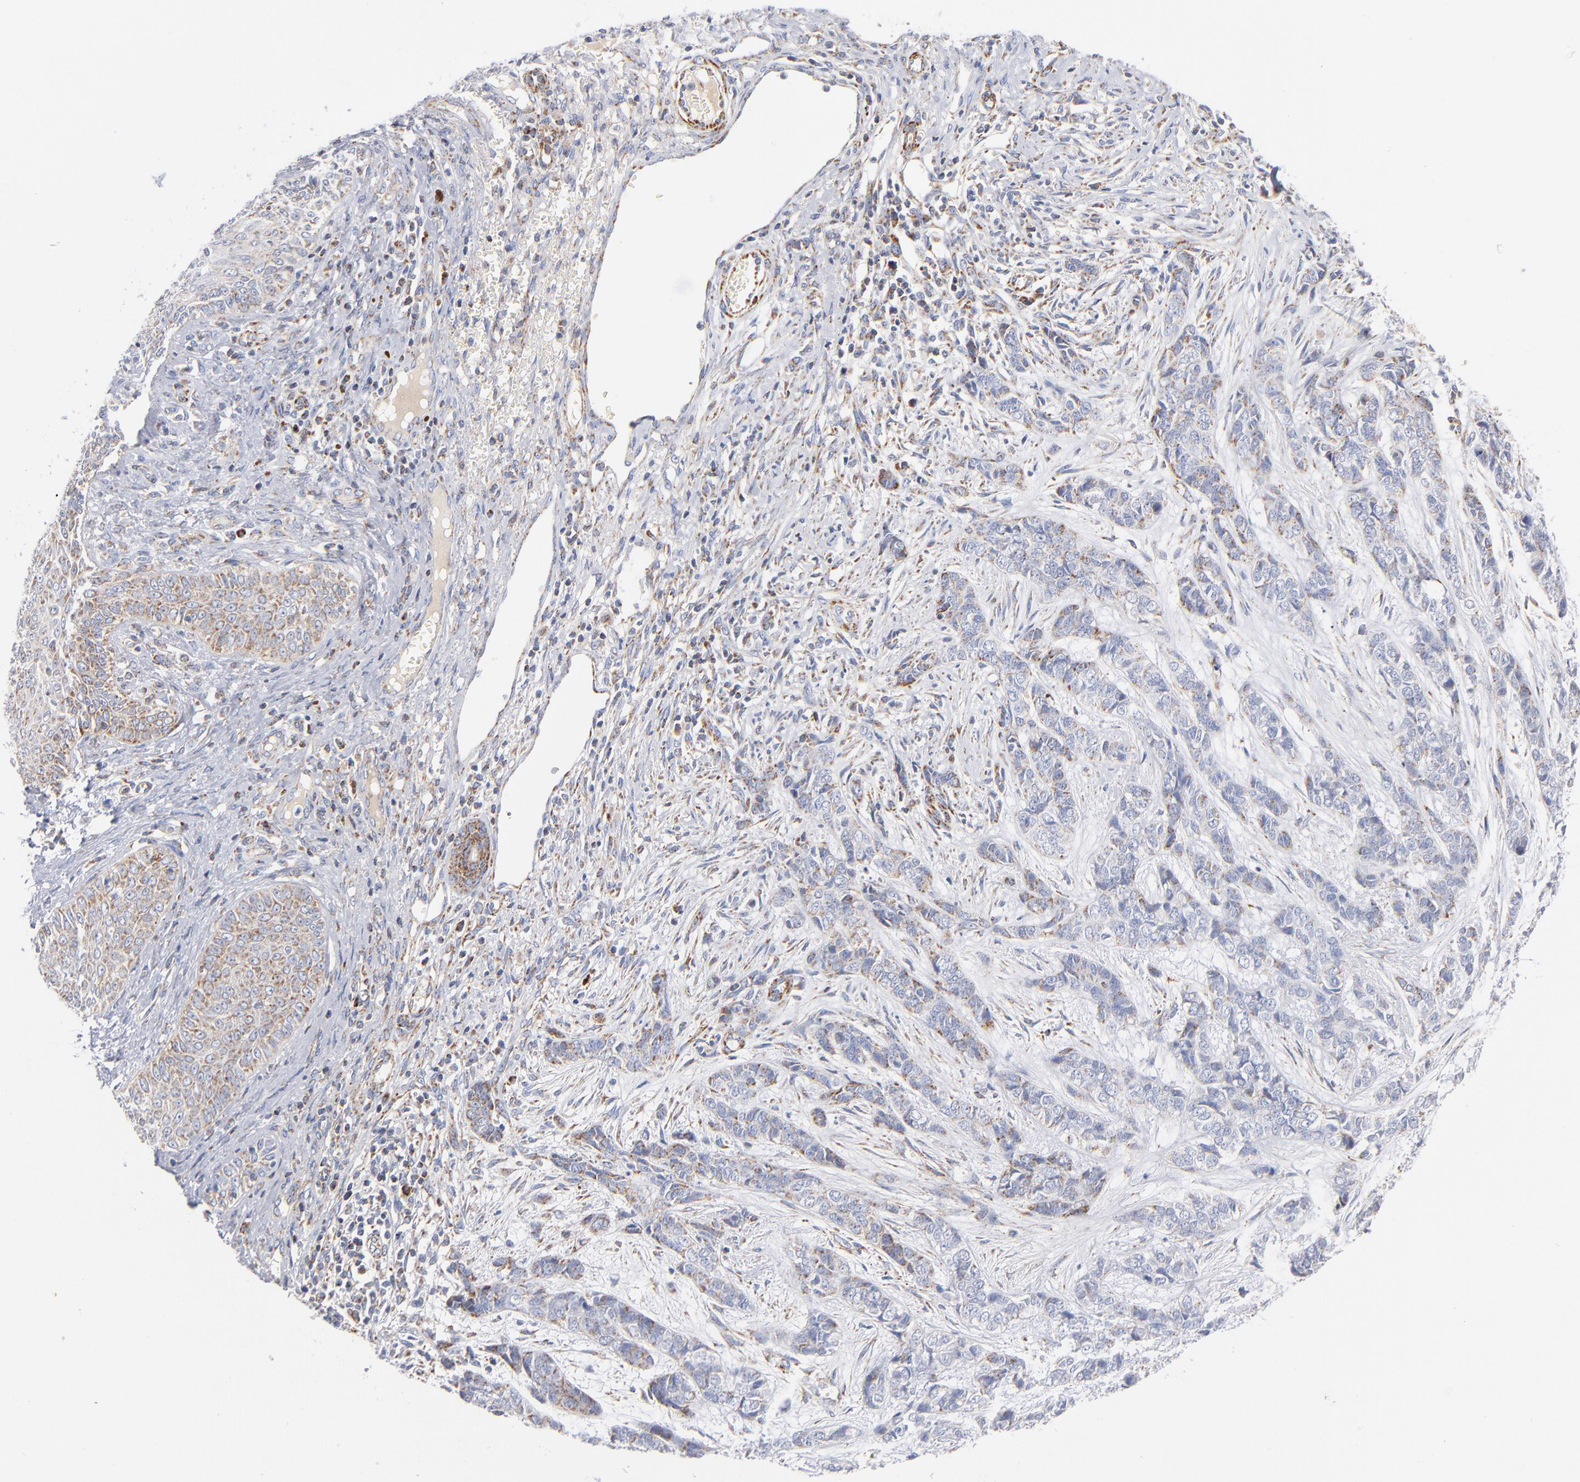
{"staining": {"intensity": "moderate", "quantity": "25%-75%", "location": "cytoplasmic/membranous"}, "tissue": "skin cancer", "cell_type": "Tumor cells", "image_type": "cancer", "snomed": [{"axis": "morphology", "description": "Basal cell carcinoma"}, {"axis": "topography", "description": "Skin"}], "caption": "Skin cancer (basal cell carcinoma) was stained to show a protein in brown. There is medium levels of moderate cytoplasmic/membranous expression in about 25%-75% of tumor cells.", "gene": "DLAT", "patient": {"sex": "female", "age": 64}}